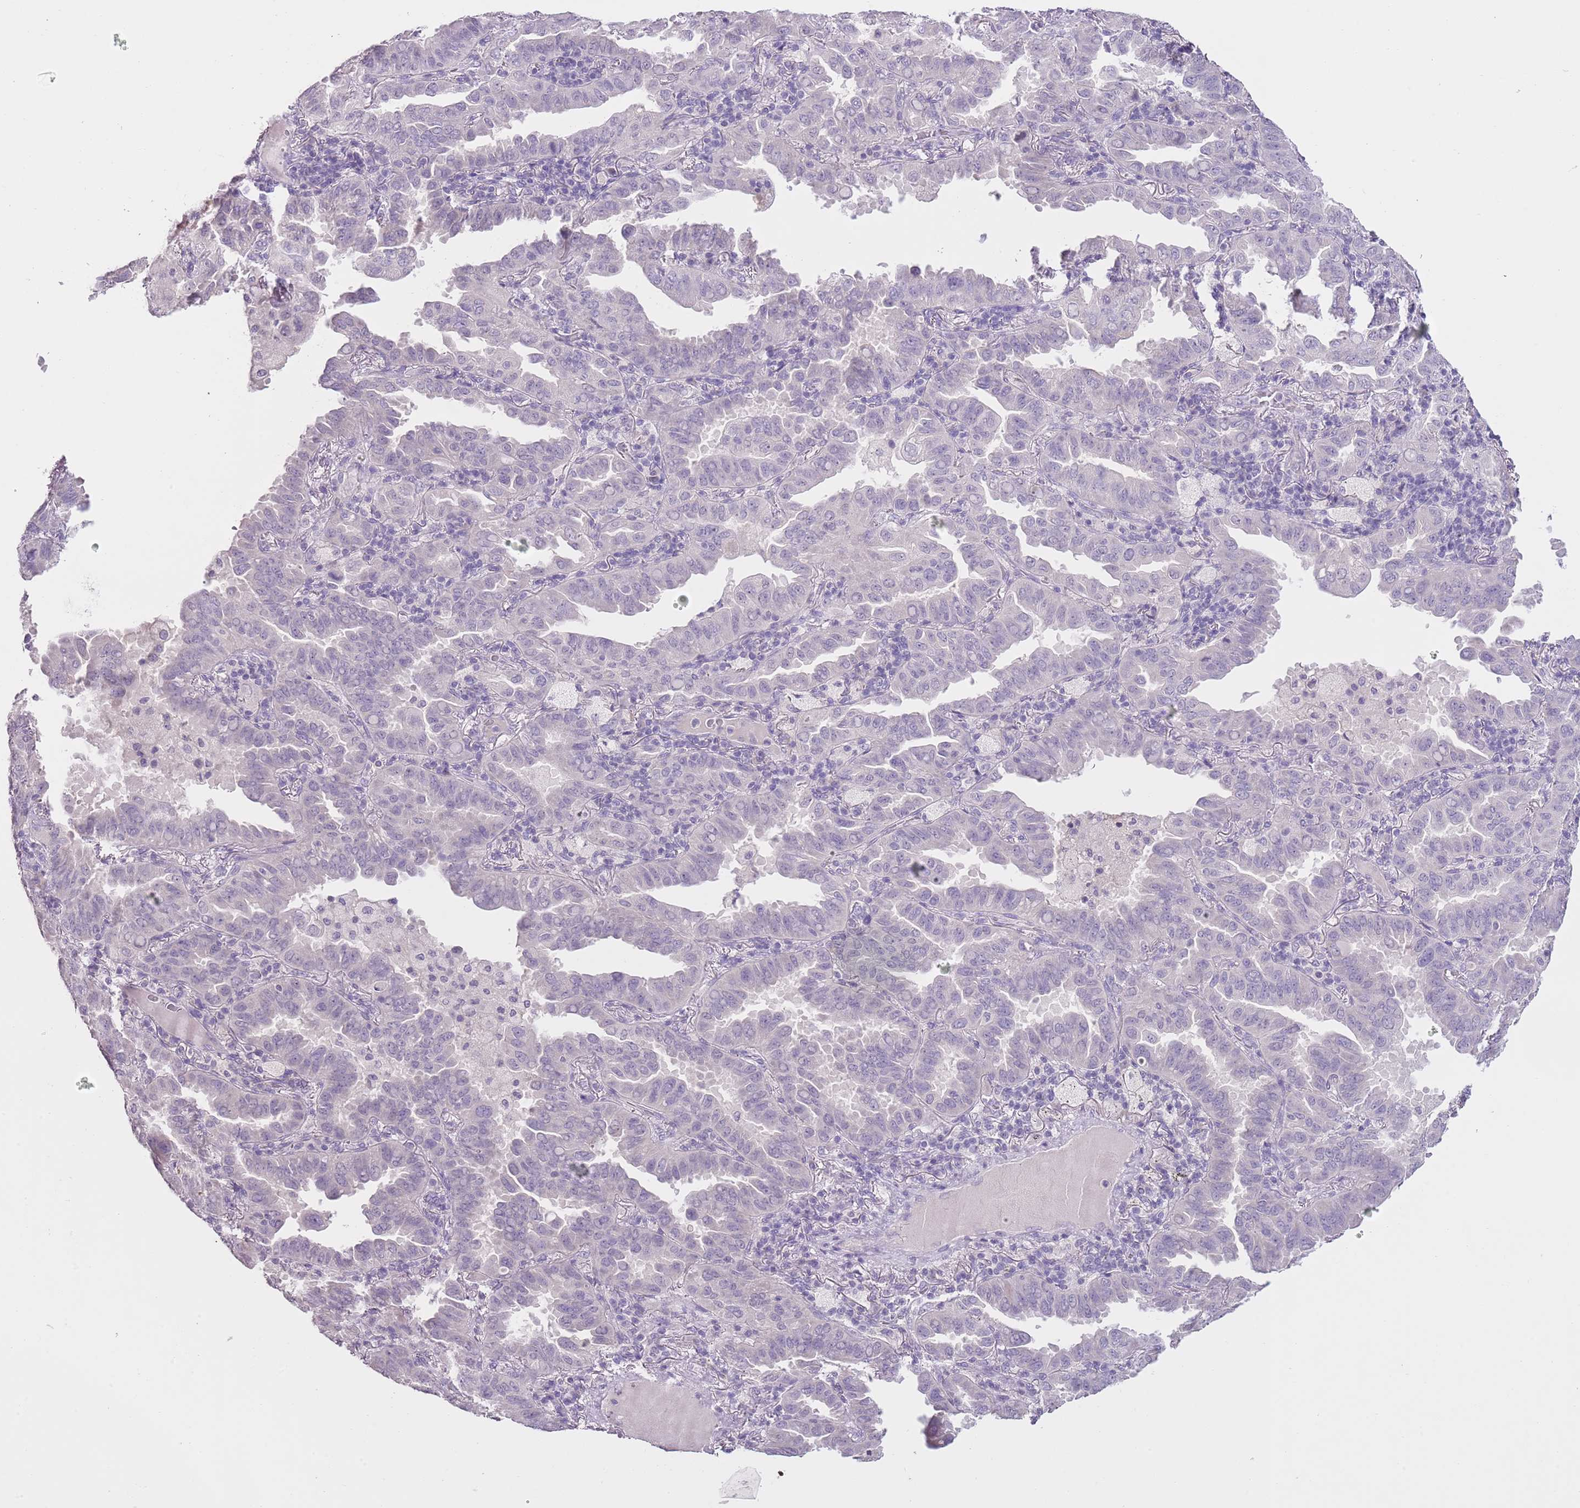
{"staining": {"intensity": "negative", "quantity": "none", "location": "none"}, "tissue": "lung cancer", "cell_type": "Tumor cells", "image_type": "cancer", "snomed": [{"axis": "morphology", "description": "Adenocarcinoma, NOS"}, {"axis": "topography", "description": "Lung"}], "caption": "Human lung adenocarcinoma stained for a protein using immunohistochemistry displays no expression in tumor cells.", "gene": "SLC35E3", "patient": {"sex": "male", "age": 64}}